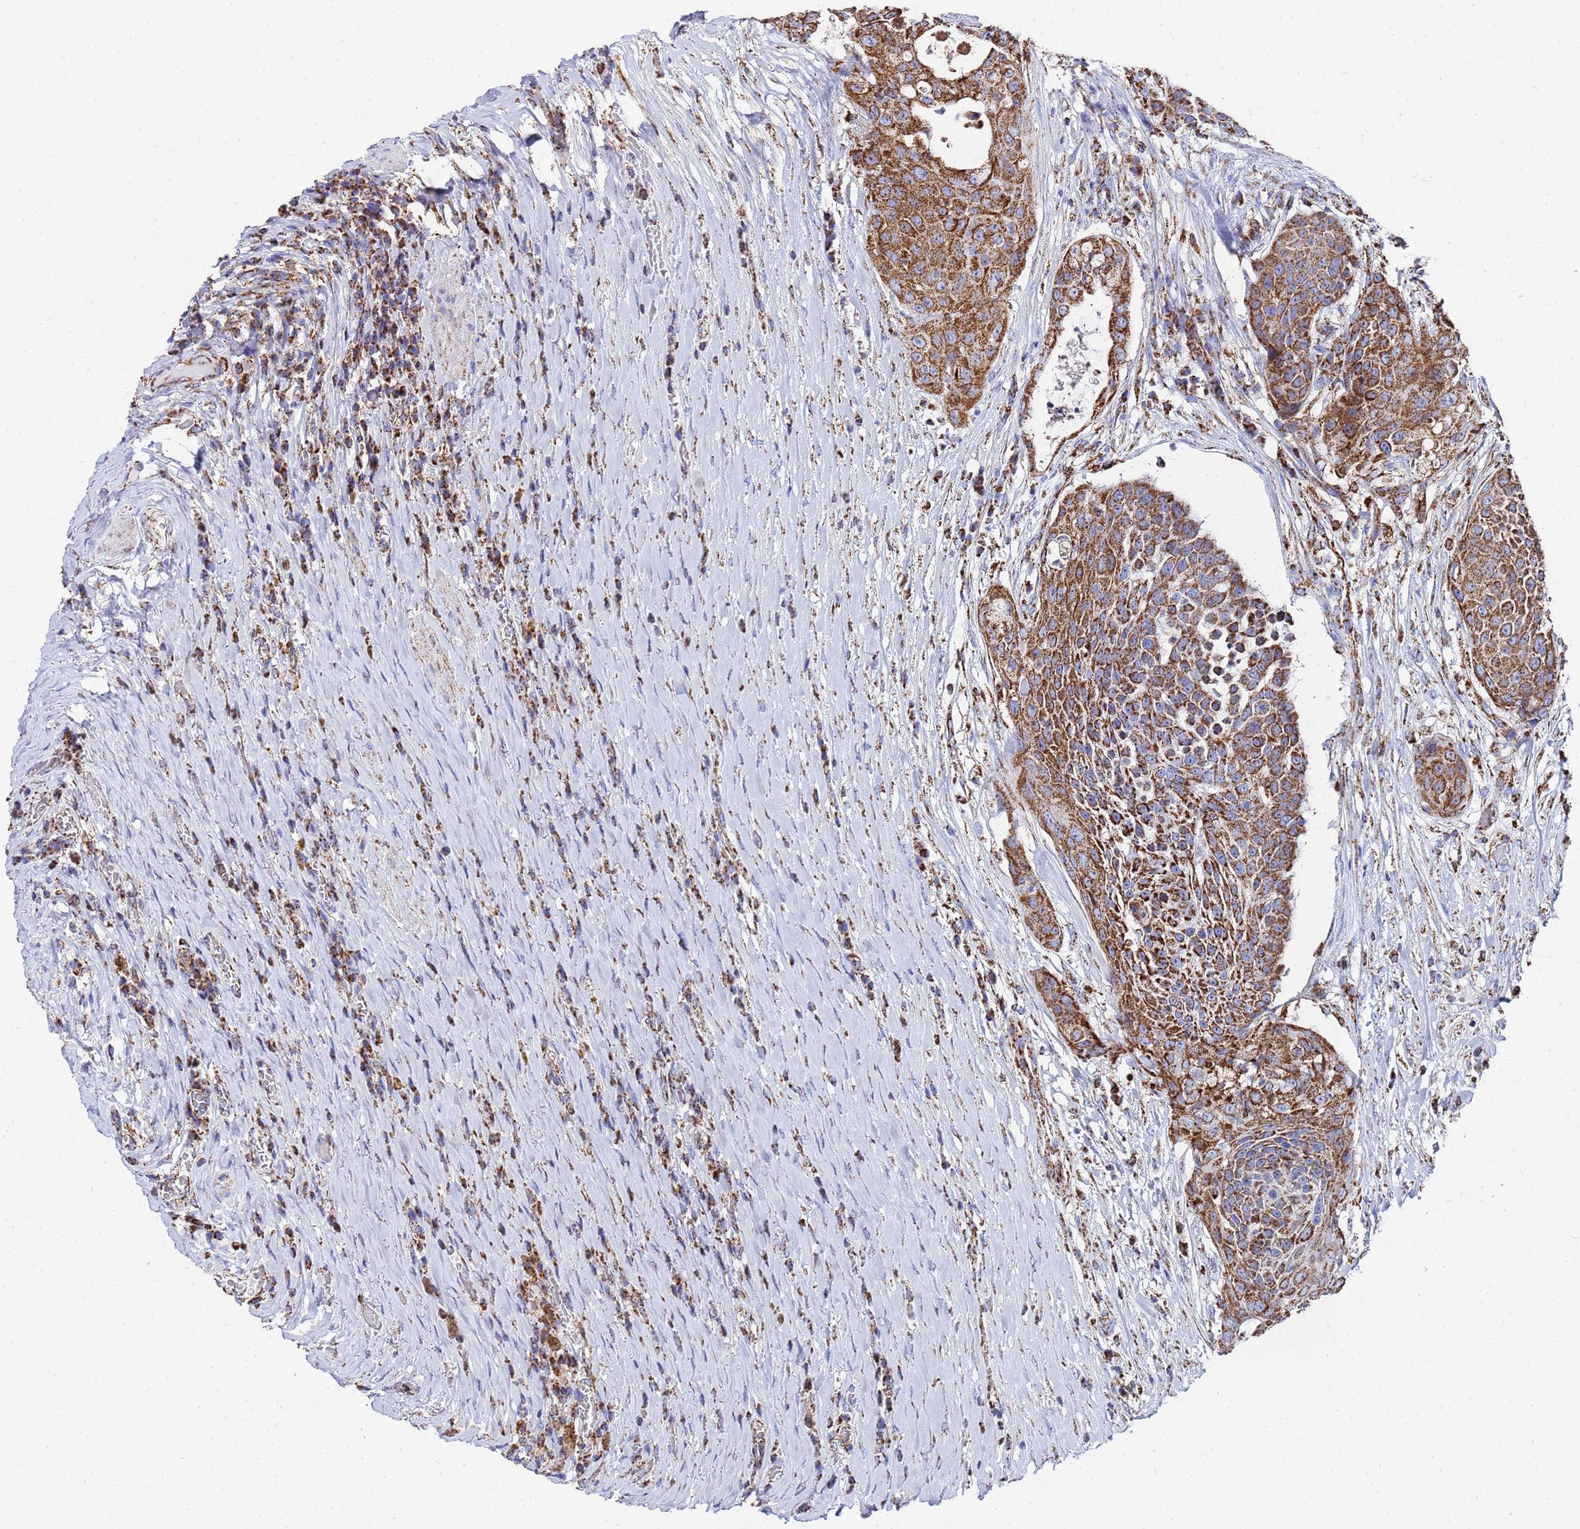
{"staining": {"intensity": "strong", "quantity": ">75%", "location": "cytoplasmic/membranous"}, "tissue": "urothelial cancer", "cell_type": "Tumor cells", "image_type": "cancer", "snomed": [{"axis": "morphology", "description": "Urothelial carcinoma, High grade"}, {"axis": "topography", "description": "Urinary bladder"}], "caption": "Immunohistochemical staining of human urothelial cancer demonstrates high levels of strong cytoplasmic/membranous protein positivity in about >75% of tumor cells. (Brightfield microscopy of DAB IHC at high magnification).", "gene": "GLUD1", "patient": {"sex": "female", "age": 63}}